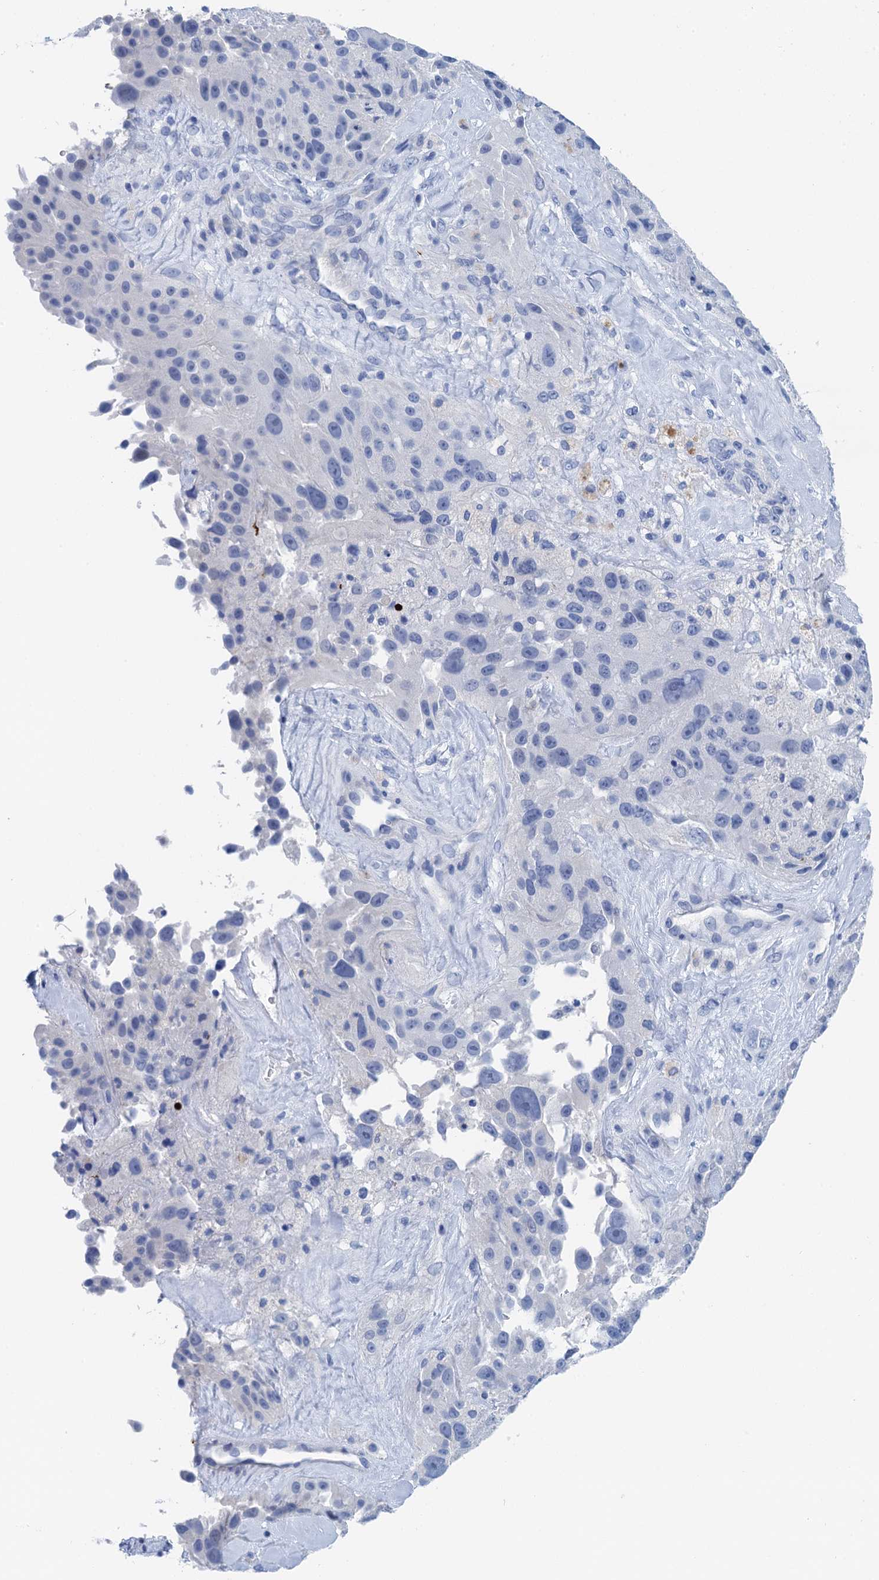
{"staining": {"intensity": "negative", "quantity": "none", "location": "none"}, "tissue": "melanoma", "cell_type": "Tumor cells", "image_type": "cancer", "snomed": [{"axis": "morphology", "description": "Malignant melanoma, Metastatic site"}, {"axis": "topography", "description": "Lymph node"}], "caption": "This is an immunohistochemistry (IHC) histopathology image of human melanoma. There is no expression in tumor cells.", "gene": "NLRP10", "patient": {"sex": "male", "age": 62}}